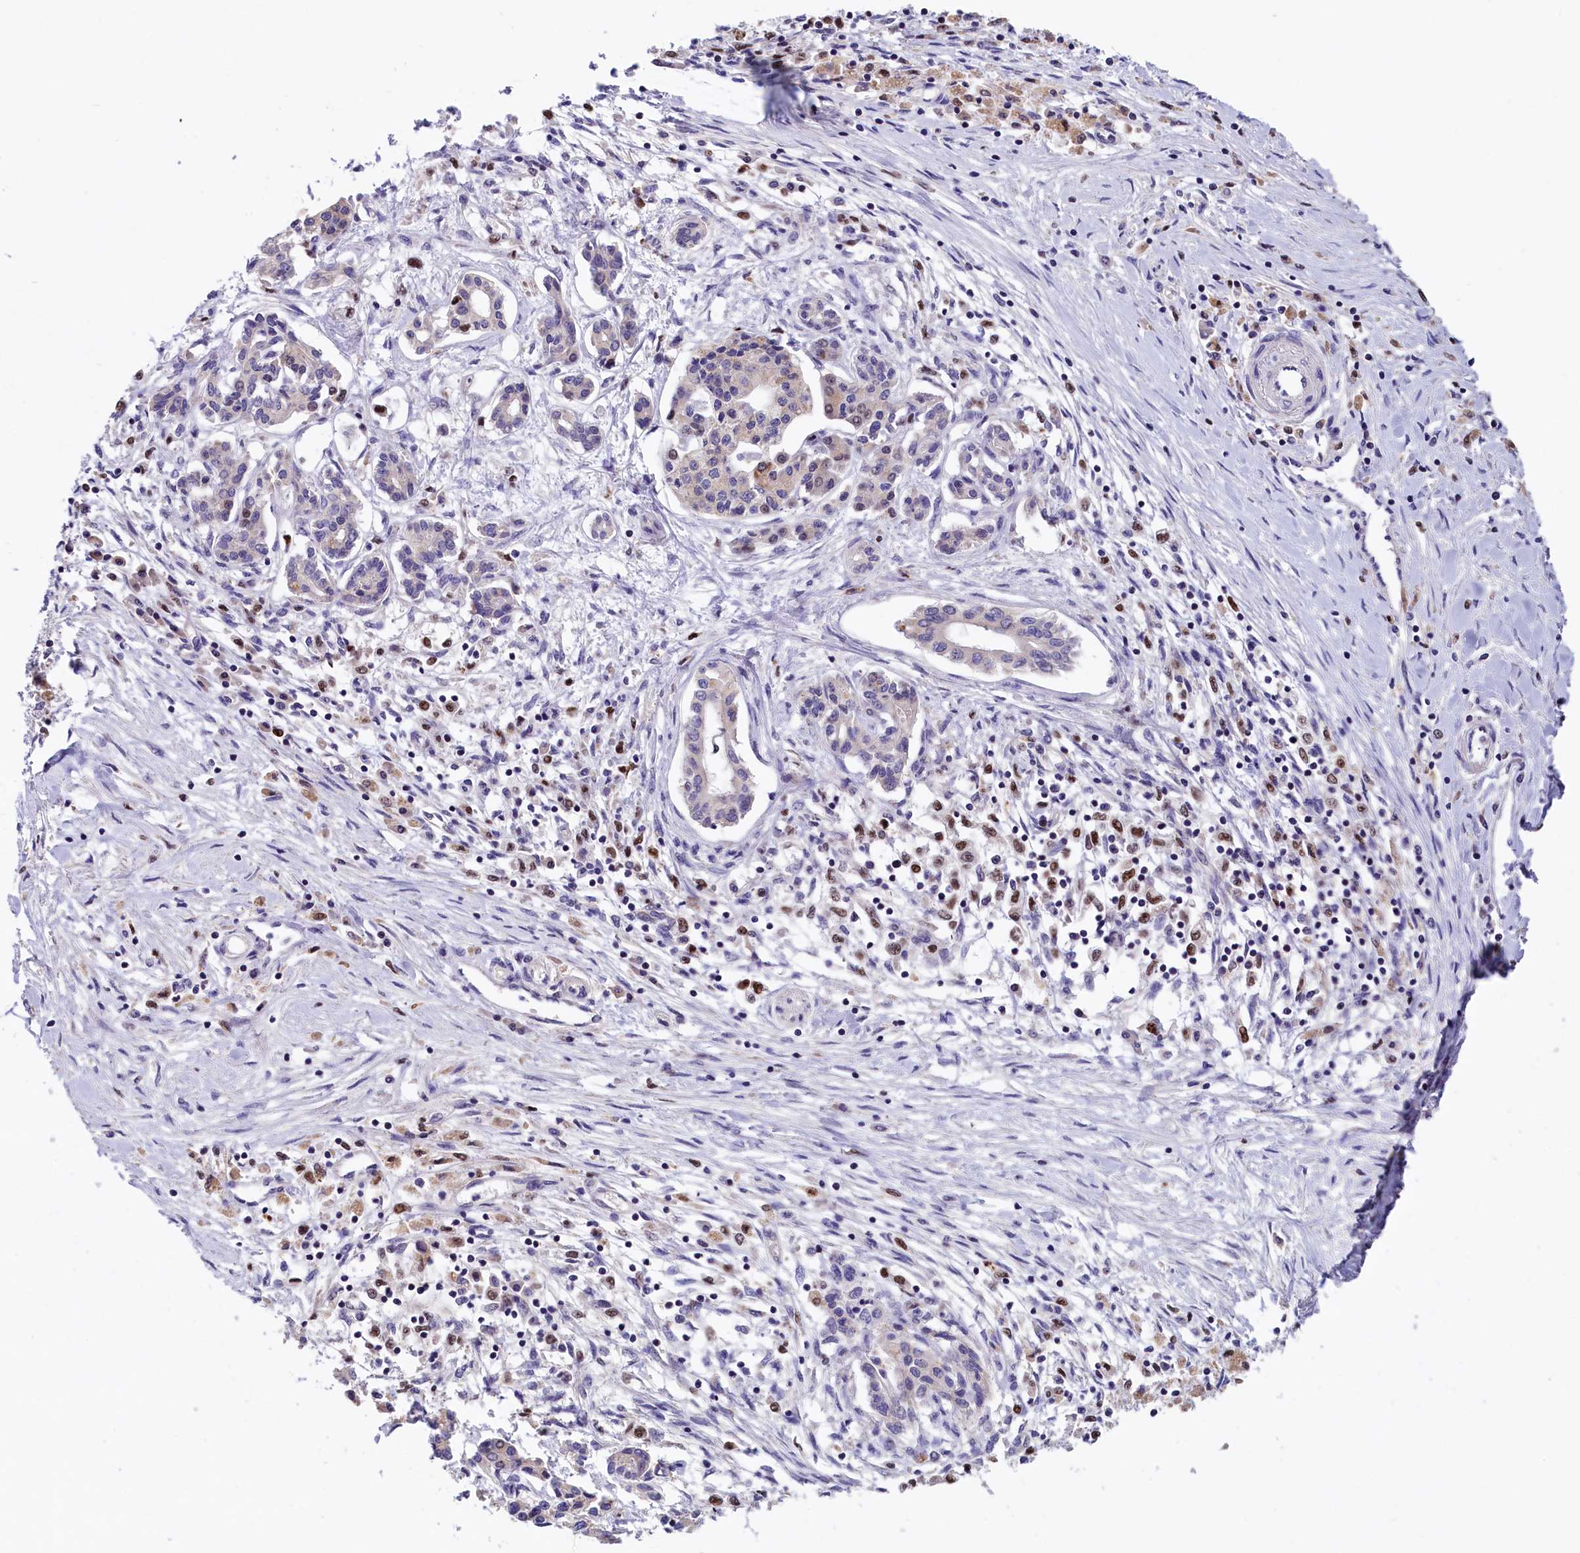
{"staining": {"intensity": "negative", "quantity": "none", "location": "none"}, "tissue": "pancreatic cancer", "cell_type": "Tumor cells", "image_type": "cancer", "snomed": [{"axis": "morphology", "description": "Adenocarcinoma, NOS"}, {"axis": "topography", "description": "Pancreas"}], "caption": "High power microscopy photomicrograph of an immunohistochemistry photomicrograph of adenocarcinoma (pancreatic), revealing no significant expression in tumor cells.", "gene": "BTBD9", "patient": {"sex": "female", "age": 50}}